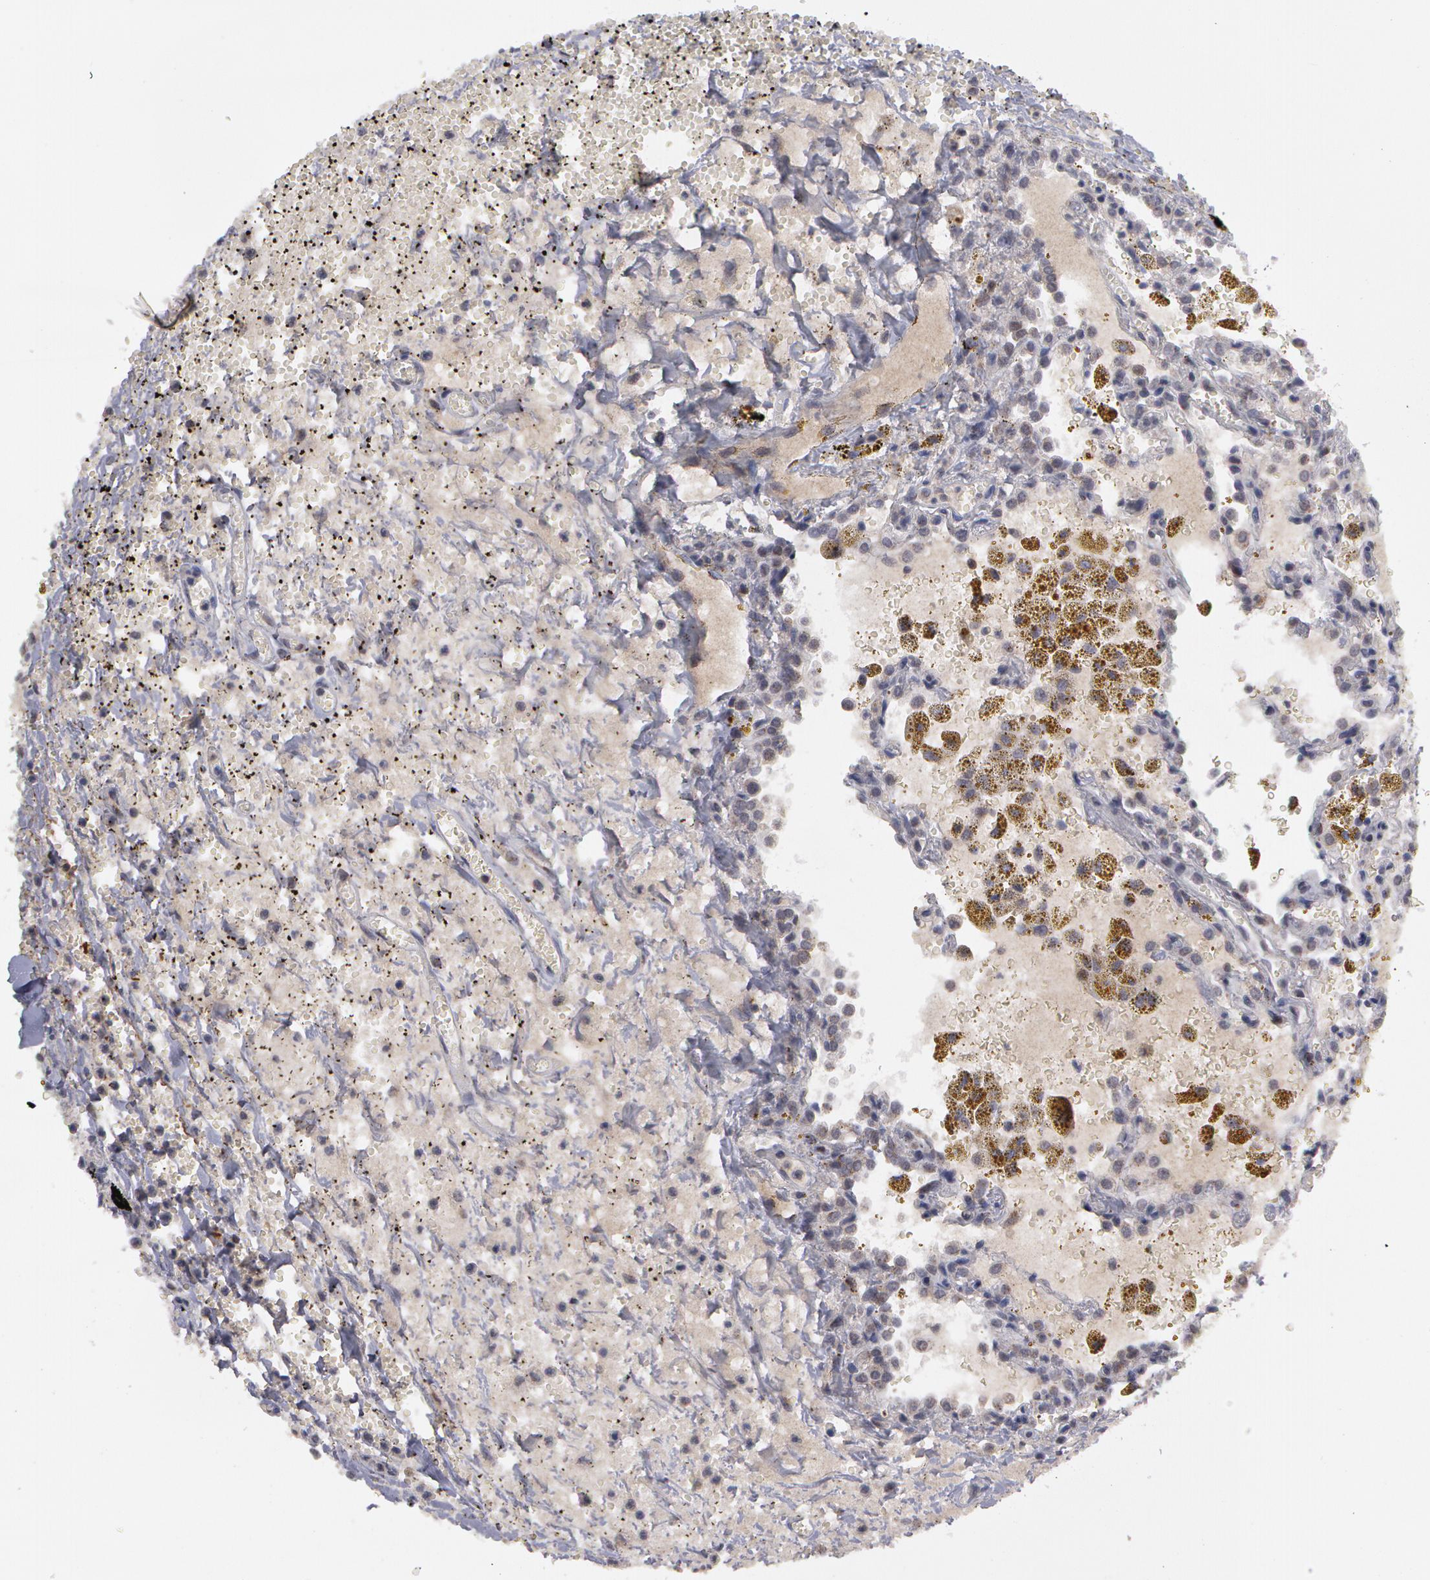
{"staining": {"intensity": "negative", "quantity": "none", "location": "none"}, "tissue": "carcinoid", "cell_type": "Tumor cells", "image_type": "cancer", "snomed": [{"axis": "morphology", "description": "Carcinoid, malignant, NOS"}, {"axis": "topography", "description": "Bronchus"}], "caption": "IHC histopathology image of neoplastic tissue: carcinoid stained with DAB (3,3'-diaminobenzidine) demonstrates no significant protein expression in tumor cells.", "gene": "STX5", "patient": {"sex": "male", "age": 55}}